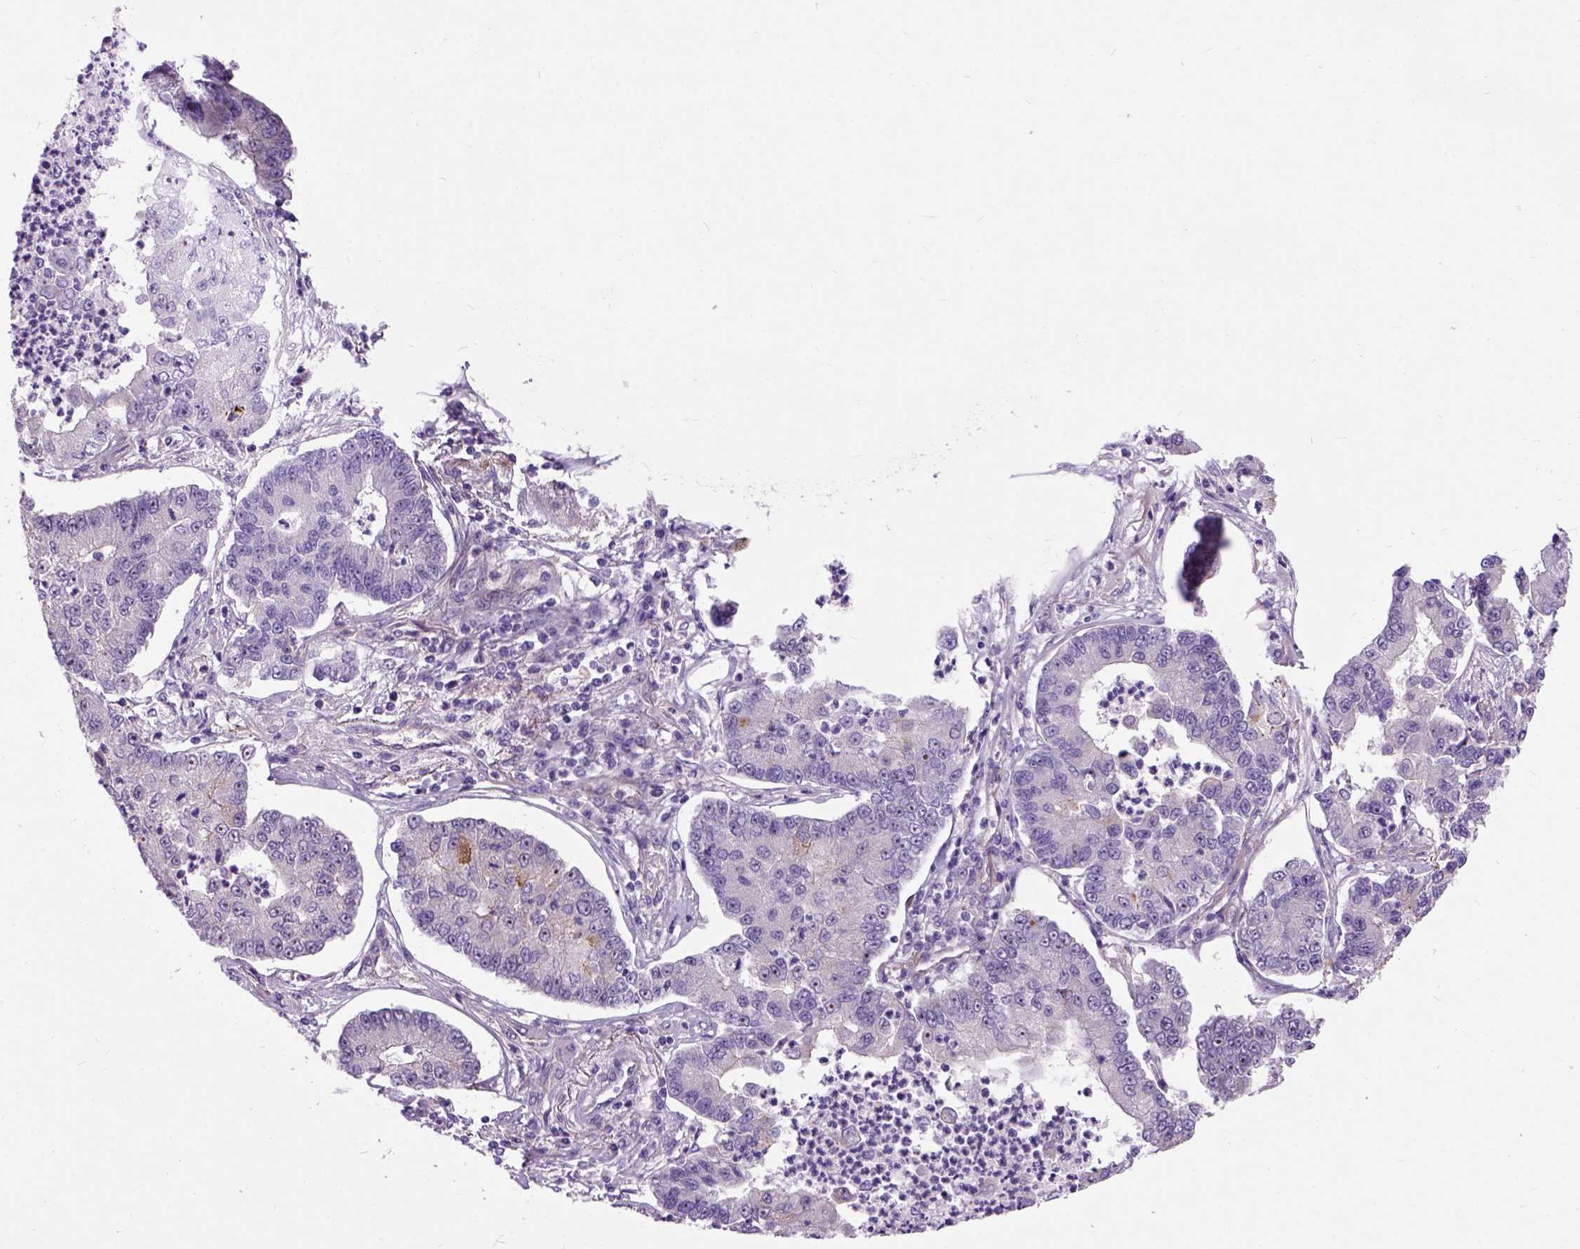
{"staining": {"intensity": "negative", "quantity": "none", "location": "none"}, "tissue": "lung cancer", "cell_type": "Tumor cells", "image_type": "cancer", "snomed": [{"axis": "morphology", "description": "Adenocarcinoma, NOS"}, {"axis": "topography", "description": "Lung"}], "caption": "High magnification brightfield microscopy of lung cancer (adenocarcinoma) stained with DAB (brown) and counterstained with hematoxylin (blue): tumor cells show no significant staining.", "gene": "MAPT", "patient": {"sex": "female", "age": 57}}